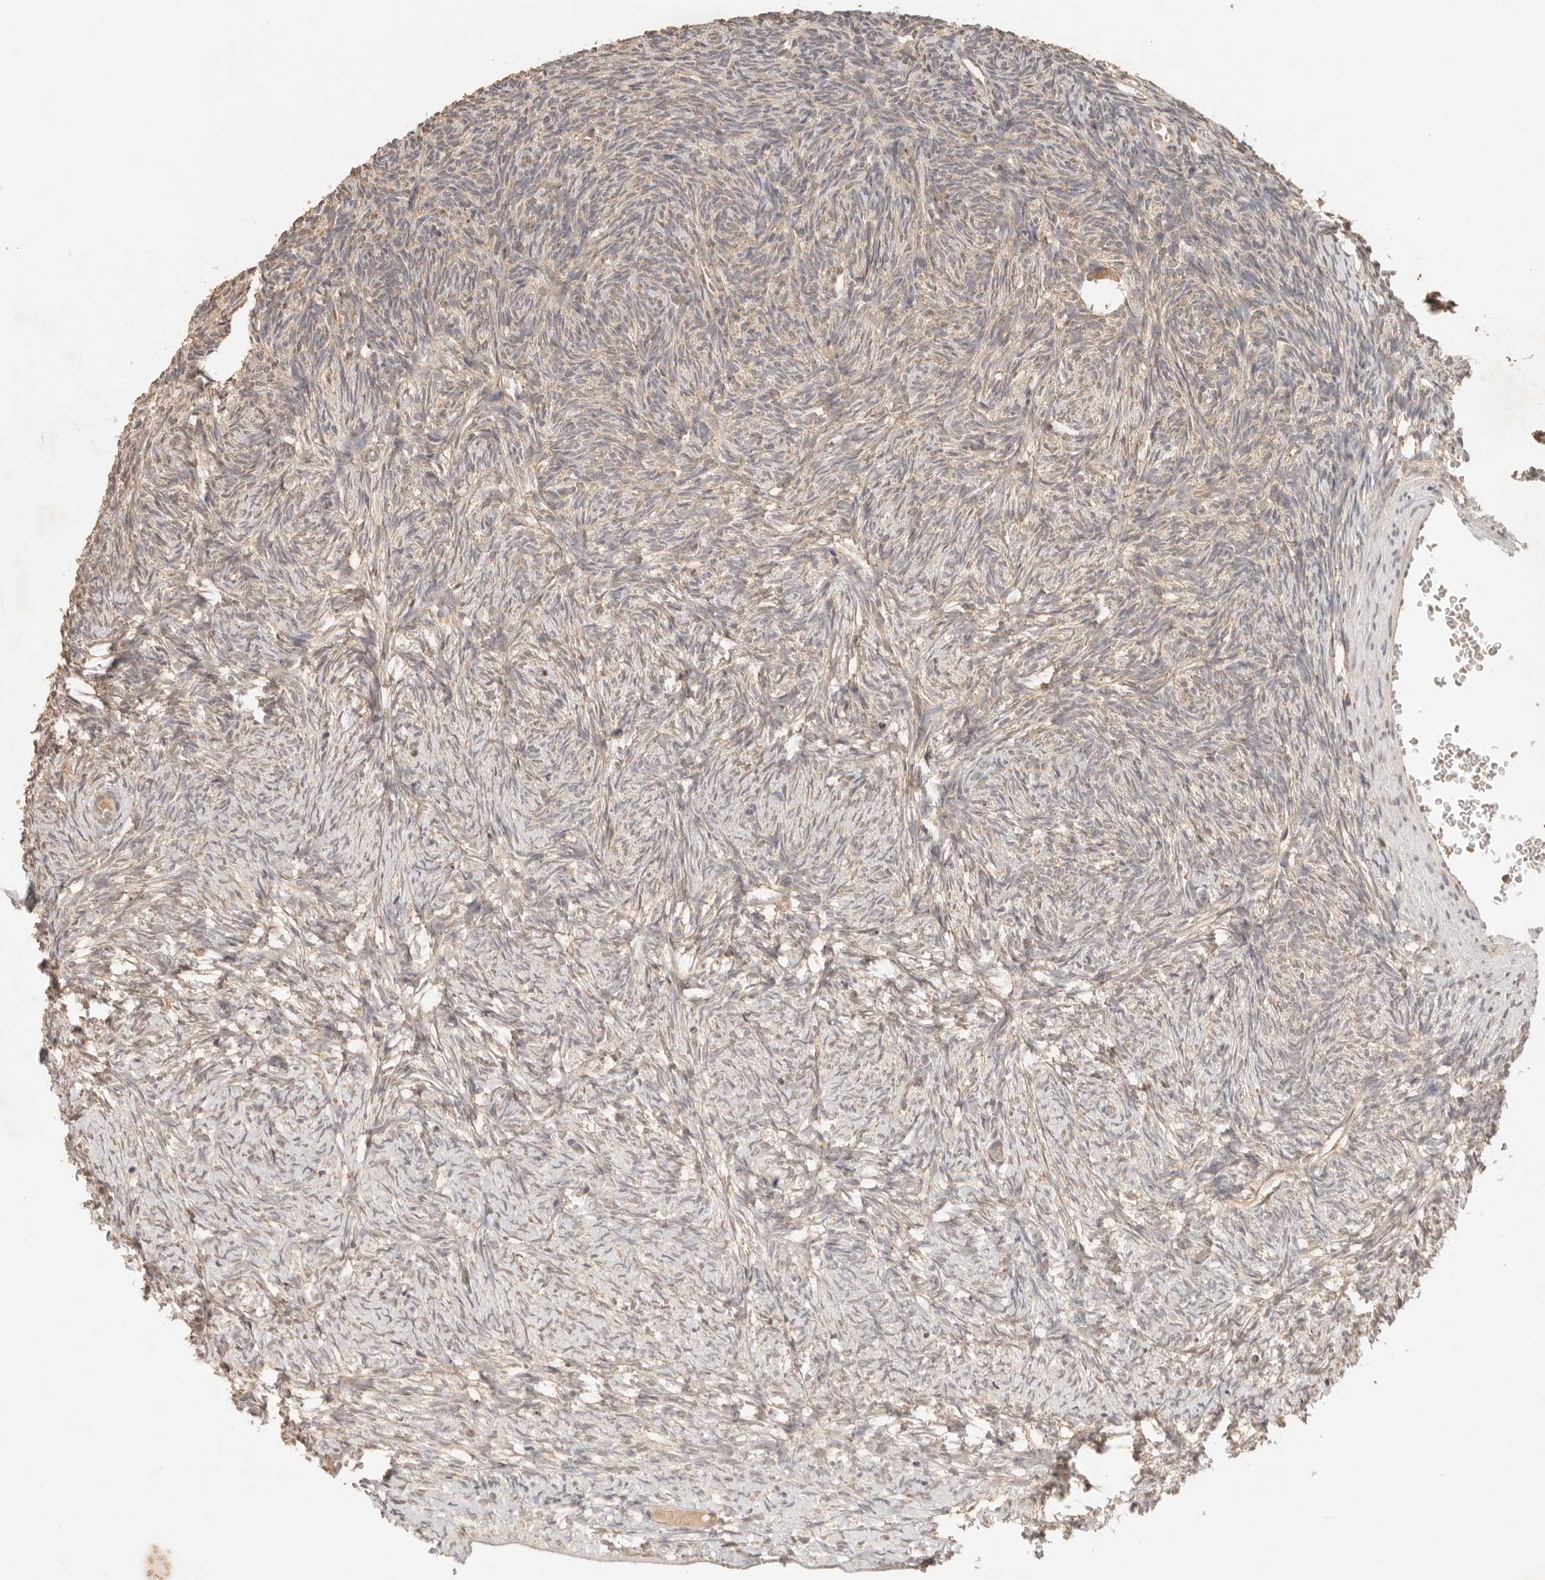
{"staining": {"intensity": "moderate", "quantity": ">75%", "location": "cytoplasmic/membranous"}, "tissue": "ovary", "cell_type": "Follicle cells", "image_type": "normal", "snomed": [{"axis": "morphology", "description": "Normal tissue, NOS"}, {"axis": "topography", "description": "Ovary"}], "caption": "Brown immunohistochemical staining in benign human ovary exhibits moderate cytoplasmic/membranous staining in approximately >75% of follicle cells. (IHC, brightfield microscopy, high magnification).", "gene": "LMO4", "patient": {"sex": "female", "age": 34}}